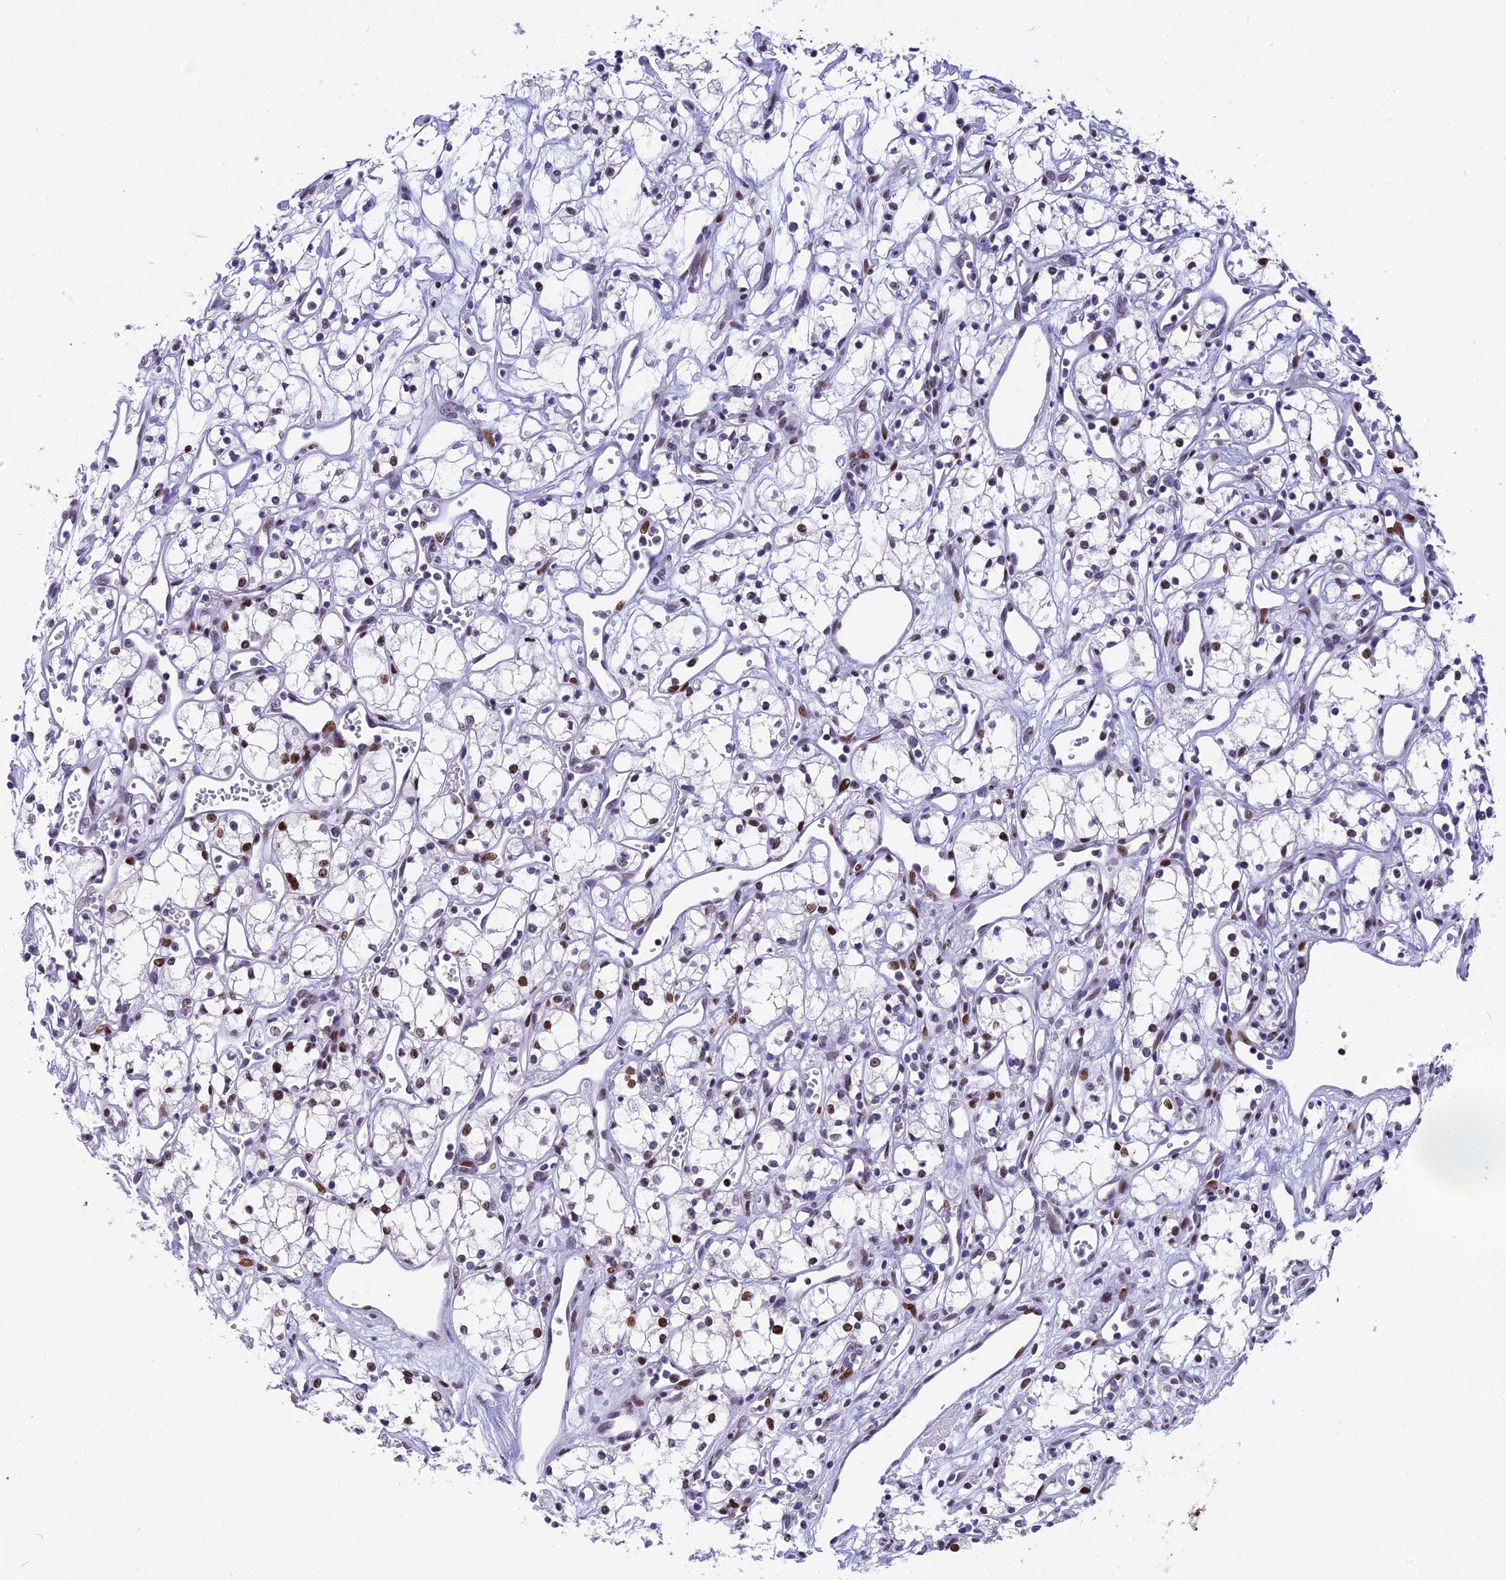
{"staining": {"intensity": "moderate", "quantity": "<25%", "location": "nuclear"}, "tissue": "renal cancer", "cell_type": "Tumor cells", "image_type": "cancer", "snomed": [{"axis": "morphology", "description": "Adenocarcinoma, NOS"}, {"axis": "topography", "description": "Kidney"}], "caption": "Immunohistochemistry (IHC) of human renal cancer reveals low levels of moderate nuclear positivity in approximately <25% of tumor cells. (DAB IHC with brightfield microscopy, high magnification).", "gene": "NSA2", "patient": {"sex": "male", "age": 59}}